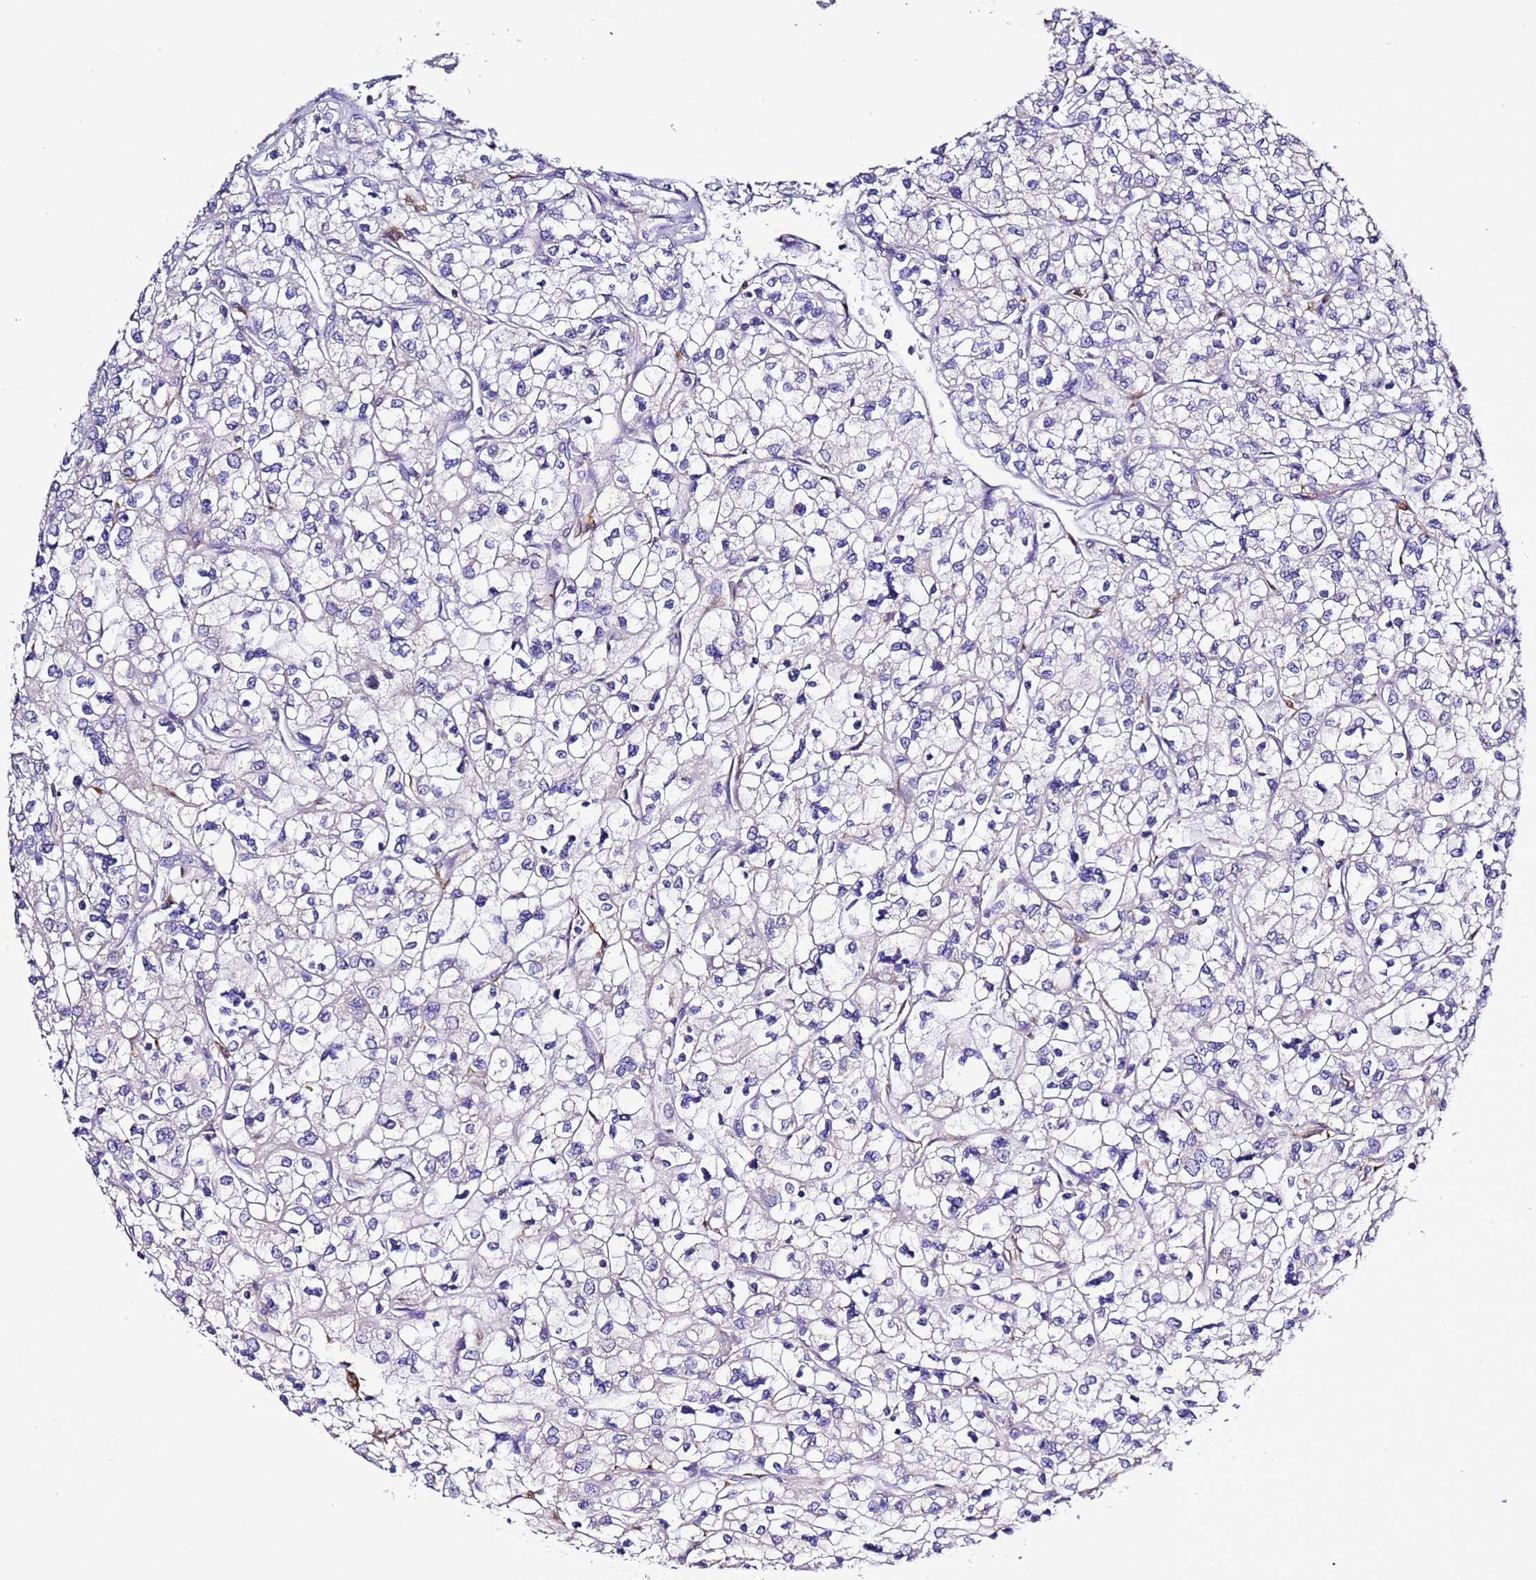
{"staining": {"intensity": "negative", "quantity": "none", "location": "none"}, "tissue": "renal cancer", "cell_type": "Tumor cells", "image_type": "cancer", "snomed": [{"axis": "morphology", "description": "Adenocarcinoma, NOS"}, {"axis": "topography", "description": "Kidney"}], "caption": "The IHC micrograph has no significant expression in tumor cells of renal cancer tissue.", "gene": "SPCS1", "patient": {"sex": "male", "age": 80}}